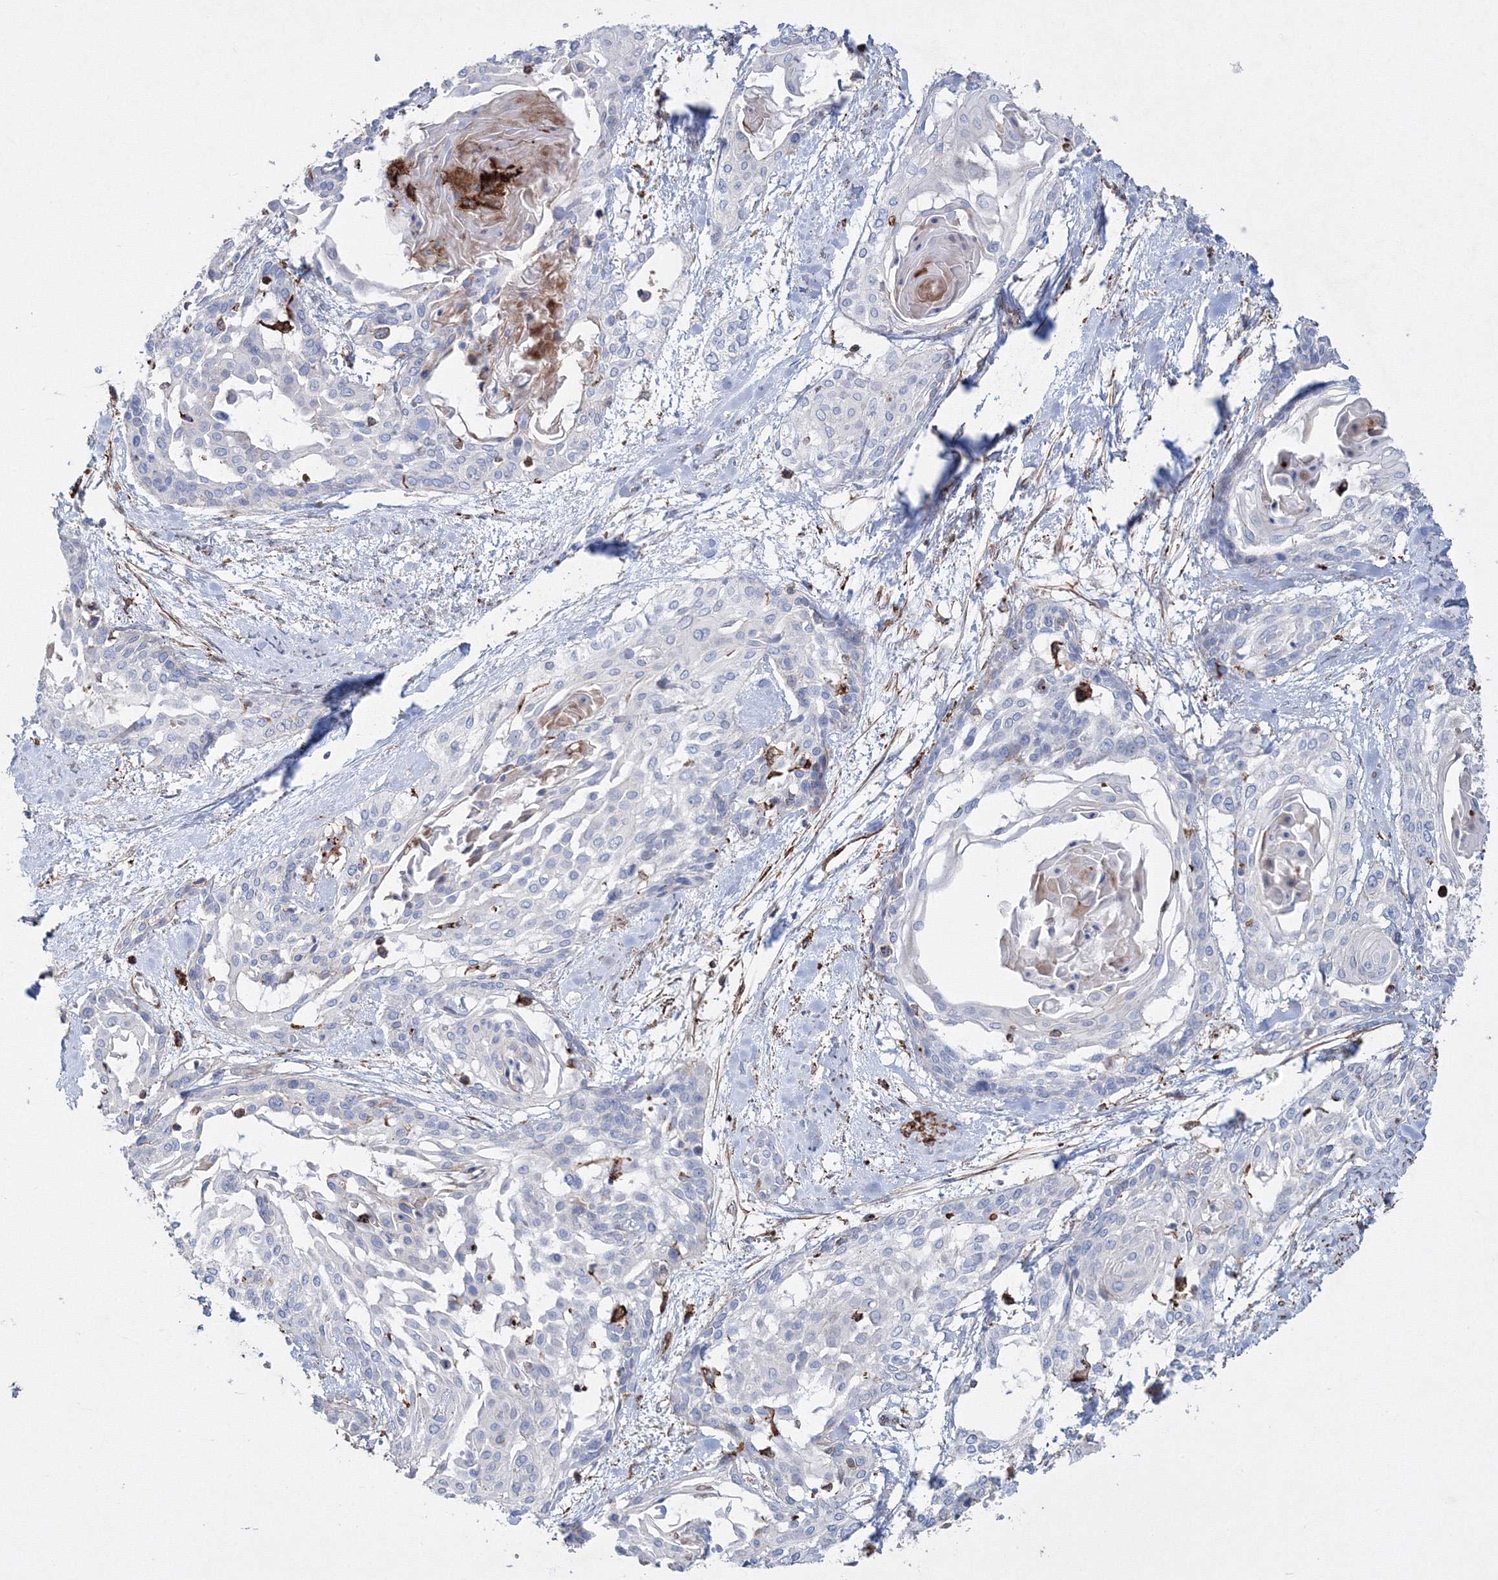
{"staining": {"intensity": "negative", "quantity": "none", "location": "none"}, "tissue": "cervical cancer", "cell_type": "Tumor cells", "image_type": "cancer", "snomed": [{"axis": "morphology", "description": "Squamous cell carcinoma, NOS"}, {"axis": "topography", "description": "Cervix"}], "caption": "A micrograph of cervical cancer stained for a protein demonstrates no brown staining in tumor cells.", "gene": "GPR82", "patient": {"sex": "female", "age": 57}}